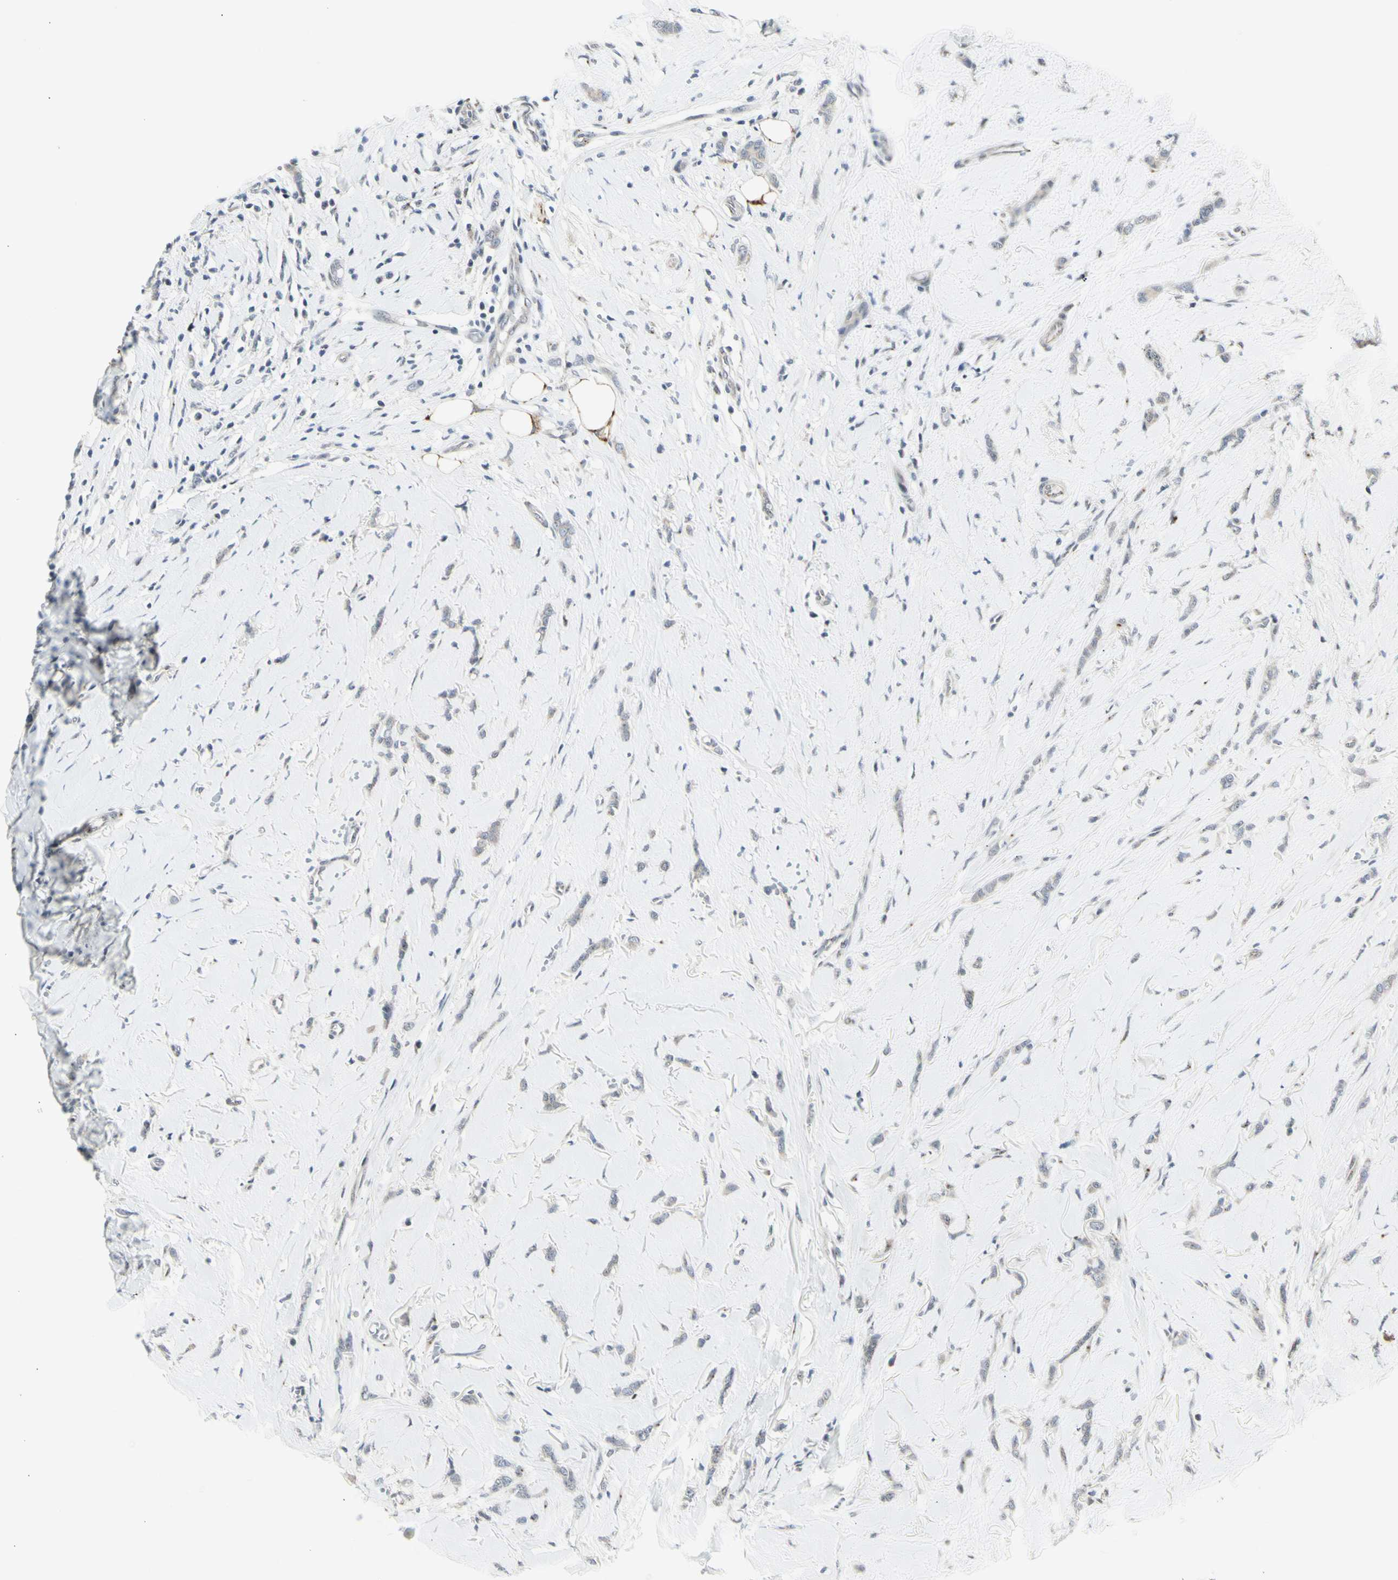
{"staining": {"intensity": "negative", "quantity": "none", "location": "none"}, "tissue": "breast cancer", "cell_type": "Tumor cells", "image_type": "cancer", "snomed": [{"axis": "morphology", "description": "Lobular carcinoma"}, {"axis": "topography", "description": "Skin"}, {"axis": "topography", "description": "Breast"}], "caption": "Tumor cells are negative for brown protein staining in breast cancer (lobular carcinoma).", "gene": "DHRS7B", "patient": {"sex": "female", "age": 46}}